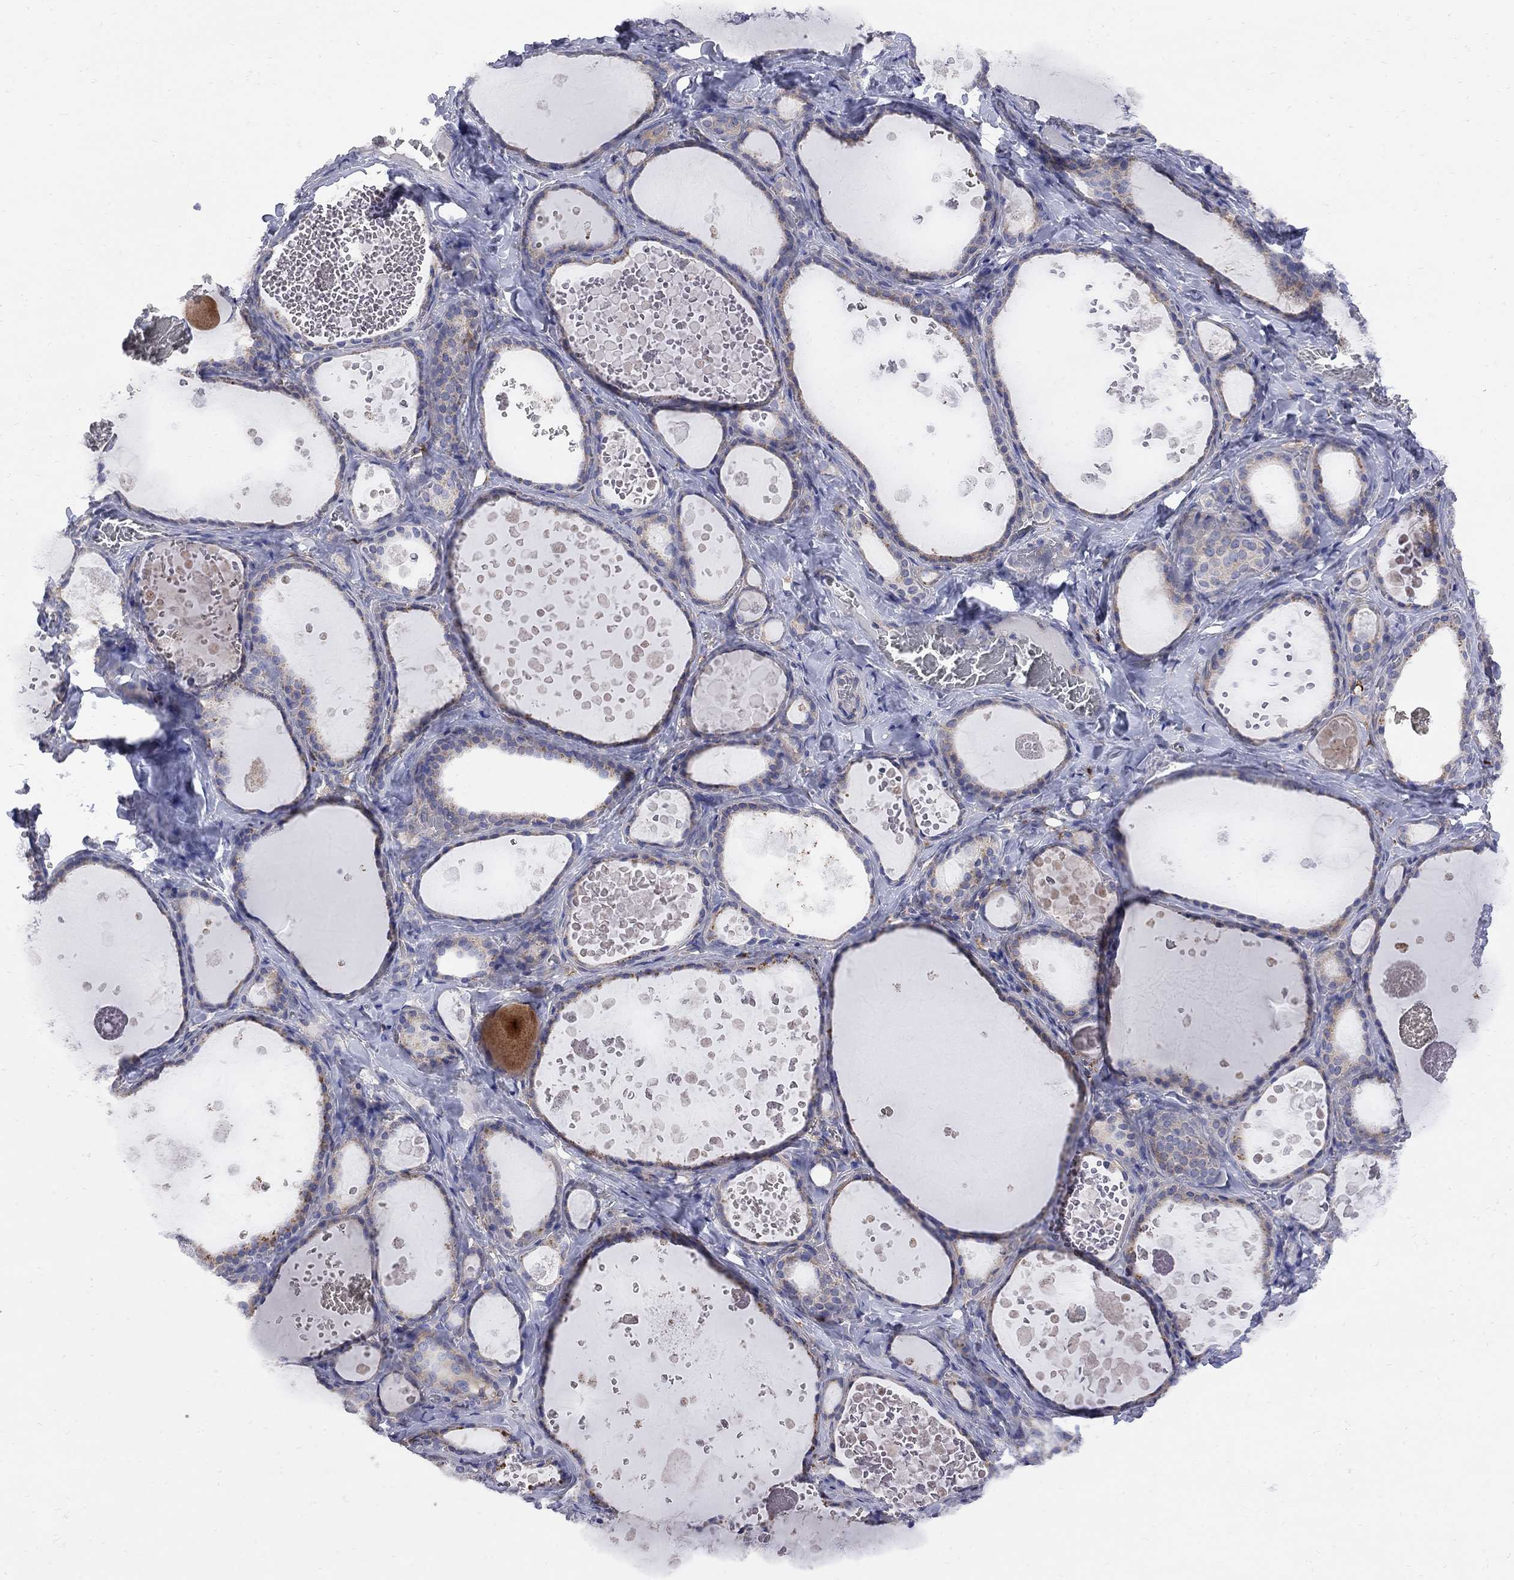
{"staining": {"intensity": "weak", "quantity": "25%-75%", "location": "cytoplasmic/membranous"}, "tissue": "thyroid gland", "cell_type": "Glandular cells", "image_type": "normal", "snomed": [{"axis": "morphology", "description": "Normal tissue, NOS"}, {"axis": "topography", "description": "Thyroid gland"}], "caption": "Thyroid gland was stained to show a protein in brown. There is low levels of weak cytoplasmic/membranous expression in about 25%-75% of glandular cells. (DAB (3,3'-diaminobenzidine) IHC, brown staining for protein, blue staining for nuclei).", "gene": "MTHFR", "patient": {"sex": "female", "age": 56}}